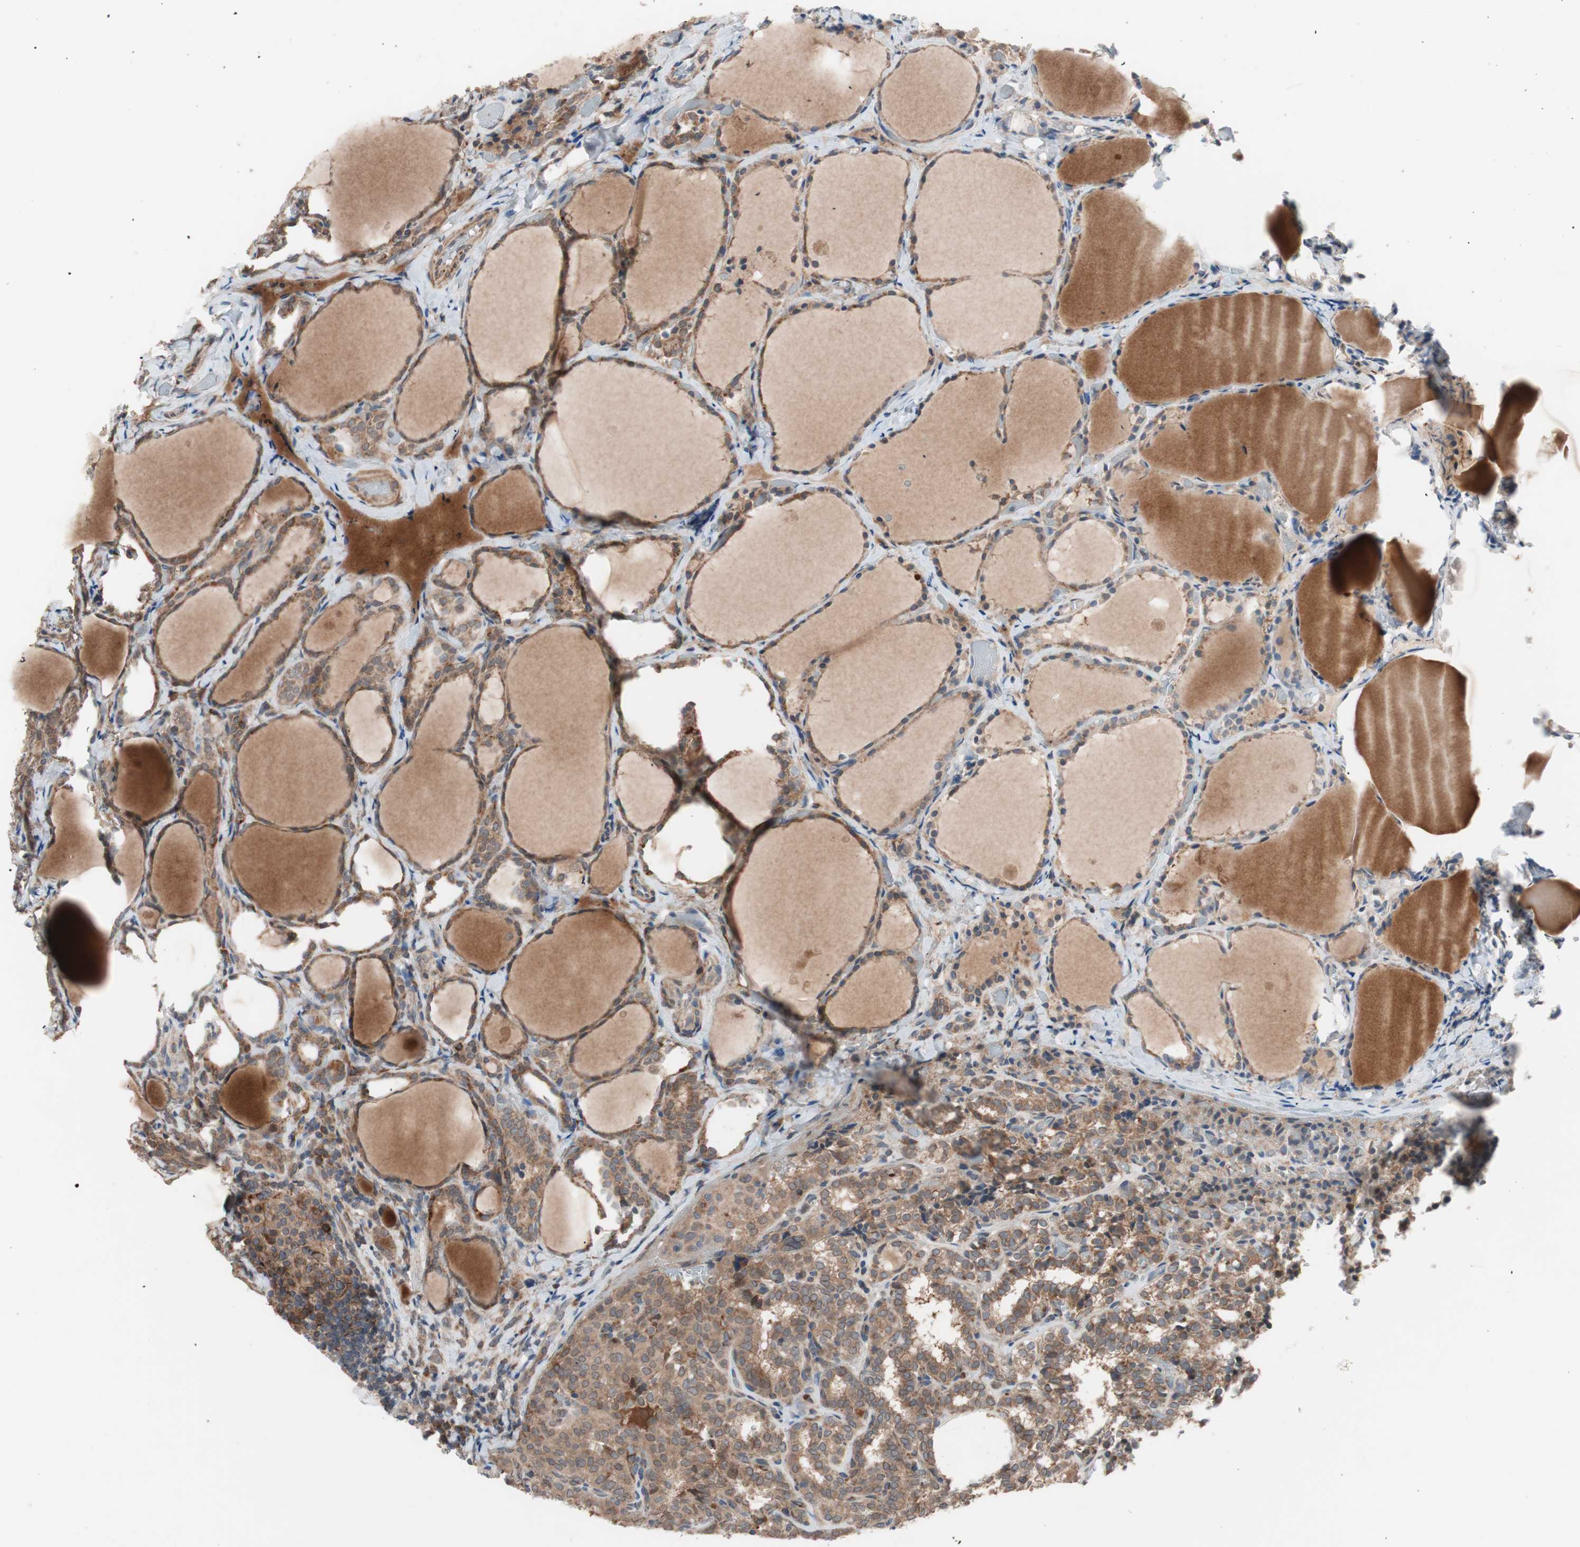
{"staining": {"intensity": "moderate", "quantity": ">75%", "location": "cytoplasmic/membranous"}, "tissue": "thyroid cancer", "cell_type": "Tumor cells", "image_type": "cancer", "snomed": [{"axis": "morphology", "description": "Normal tissue, NOS"}, {"axis": "morphology", "description": "Papillary adenocarcinoma, NOS"}, {"axis": "topography", "description": "Thyroid gland"}], "caption": "Tumor cells exhibit medium levels of moderate cytoplasmic/membranous expression in about >75% of cells in human thyroid papillary adenocarcinoma.", "gene": "HMBS", "patient": {"sex": "female", "age": 30}}